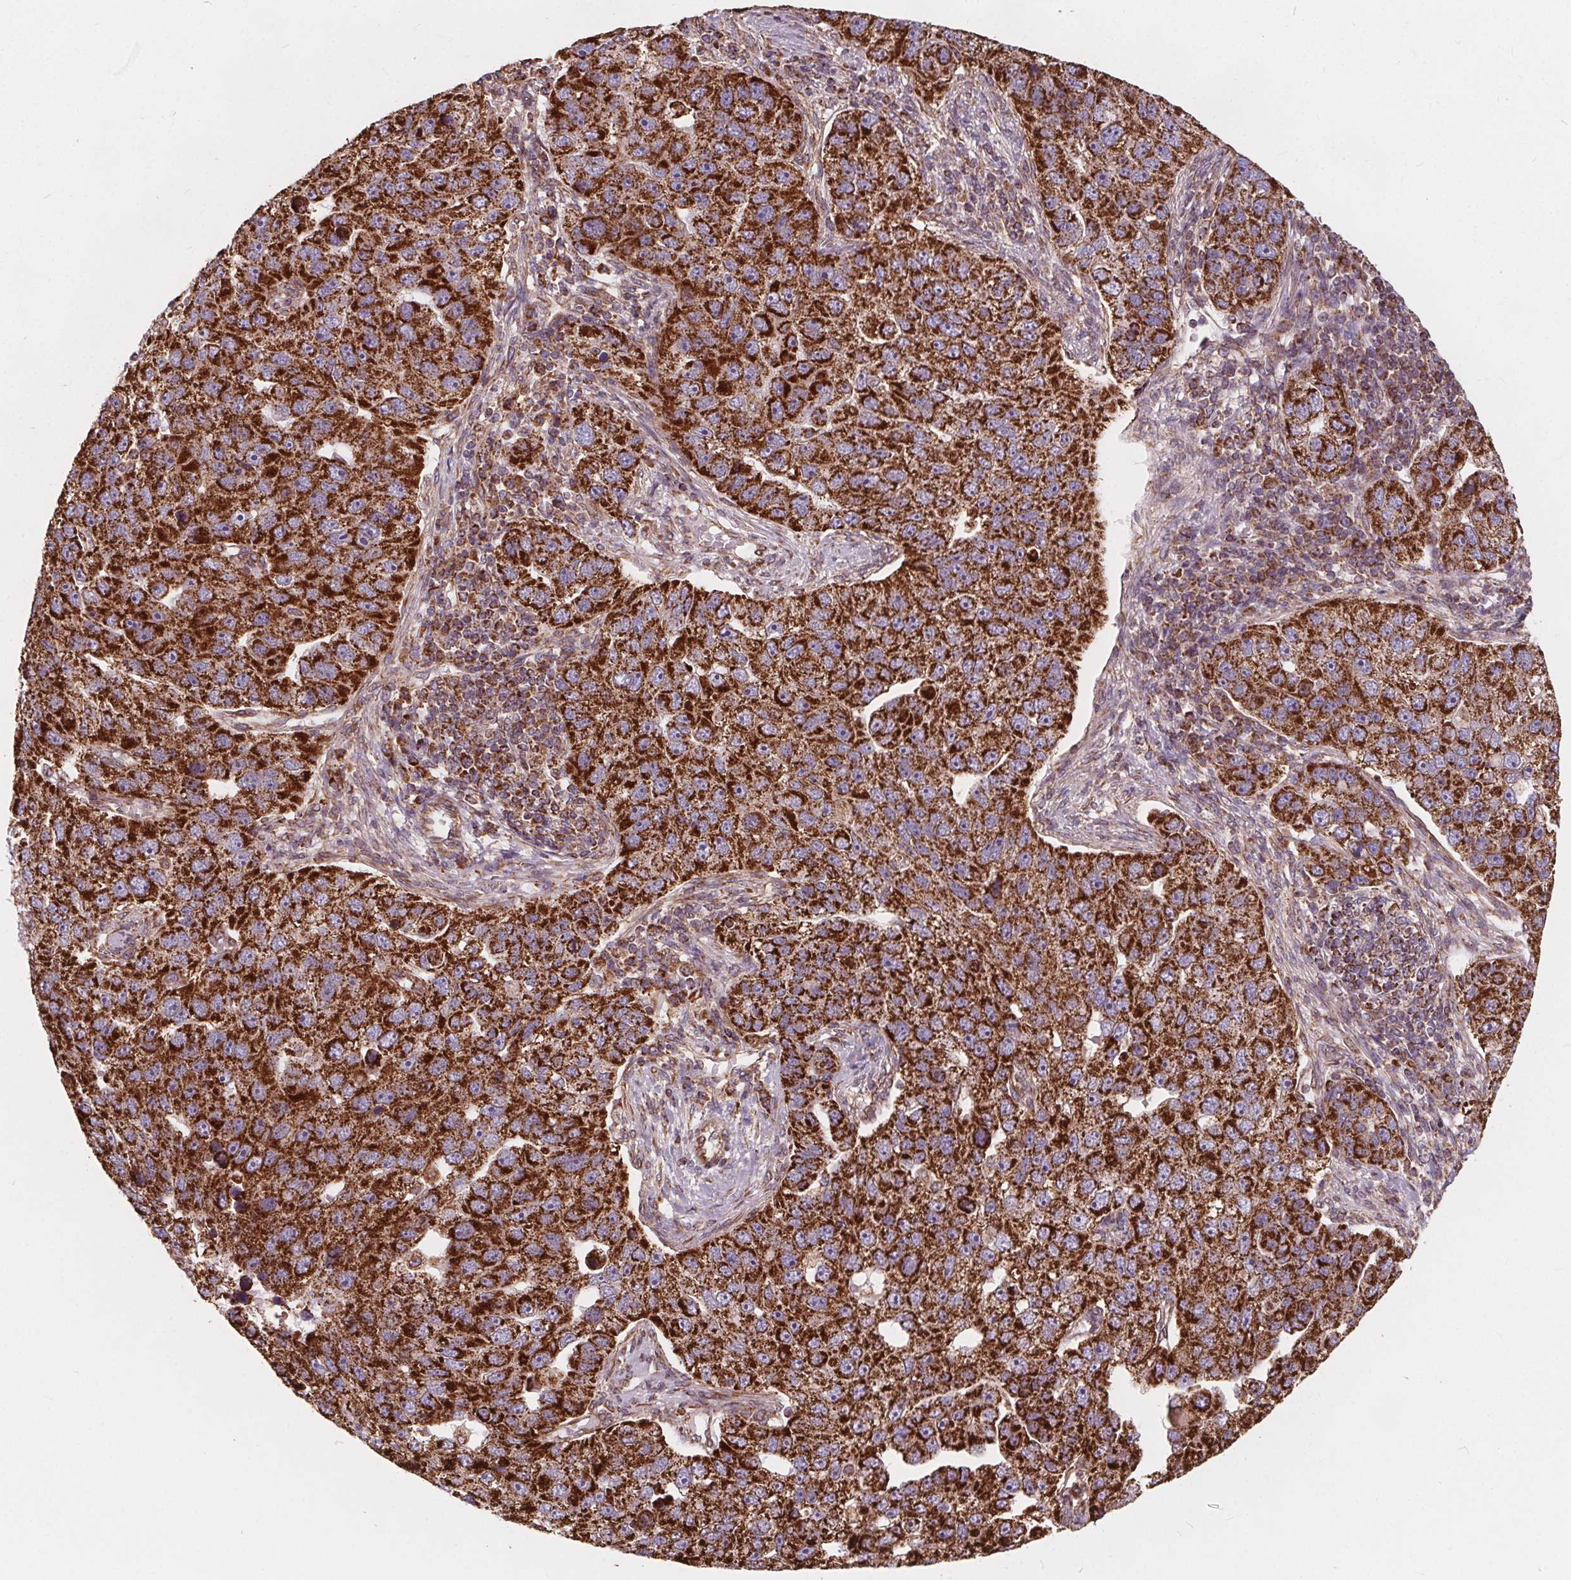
{"staining": {"intensity": "strong", "quantity": ">75%", "location": "cytoplasmic/membranous"}, "tissue": "pancreatic cancer", "cell_type": "Tumor cells", "image_type": "cancer", "snomed": [{"axis": "morphology", "description": "Adenocarcinoma, NOS"}, {"axis": "topography", "description": "Pancreas"}], "caption": "Immunohistochemical staining of human pancreatic adenocarcinoma displays high levels of strong cytoplasmic/membranous protein expression in approximately >75% of tumor cells.", "gene": "PLSCR3", "patient": {"sex": "female", "age": 61}}